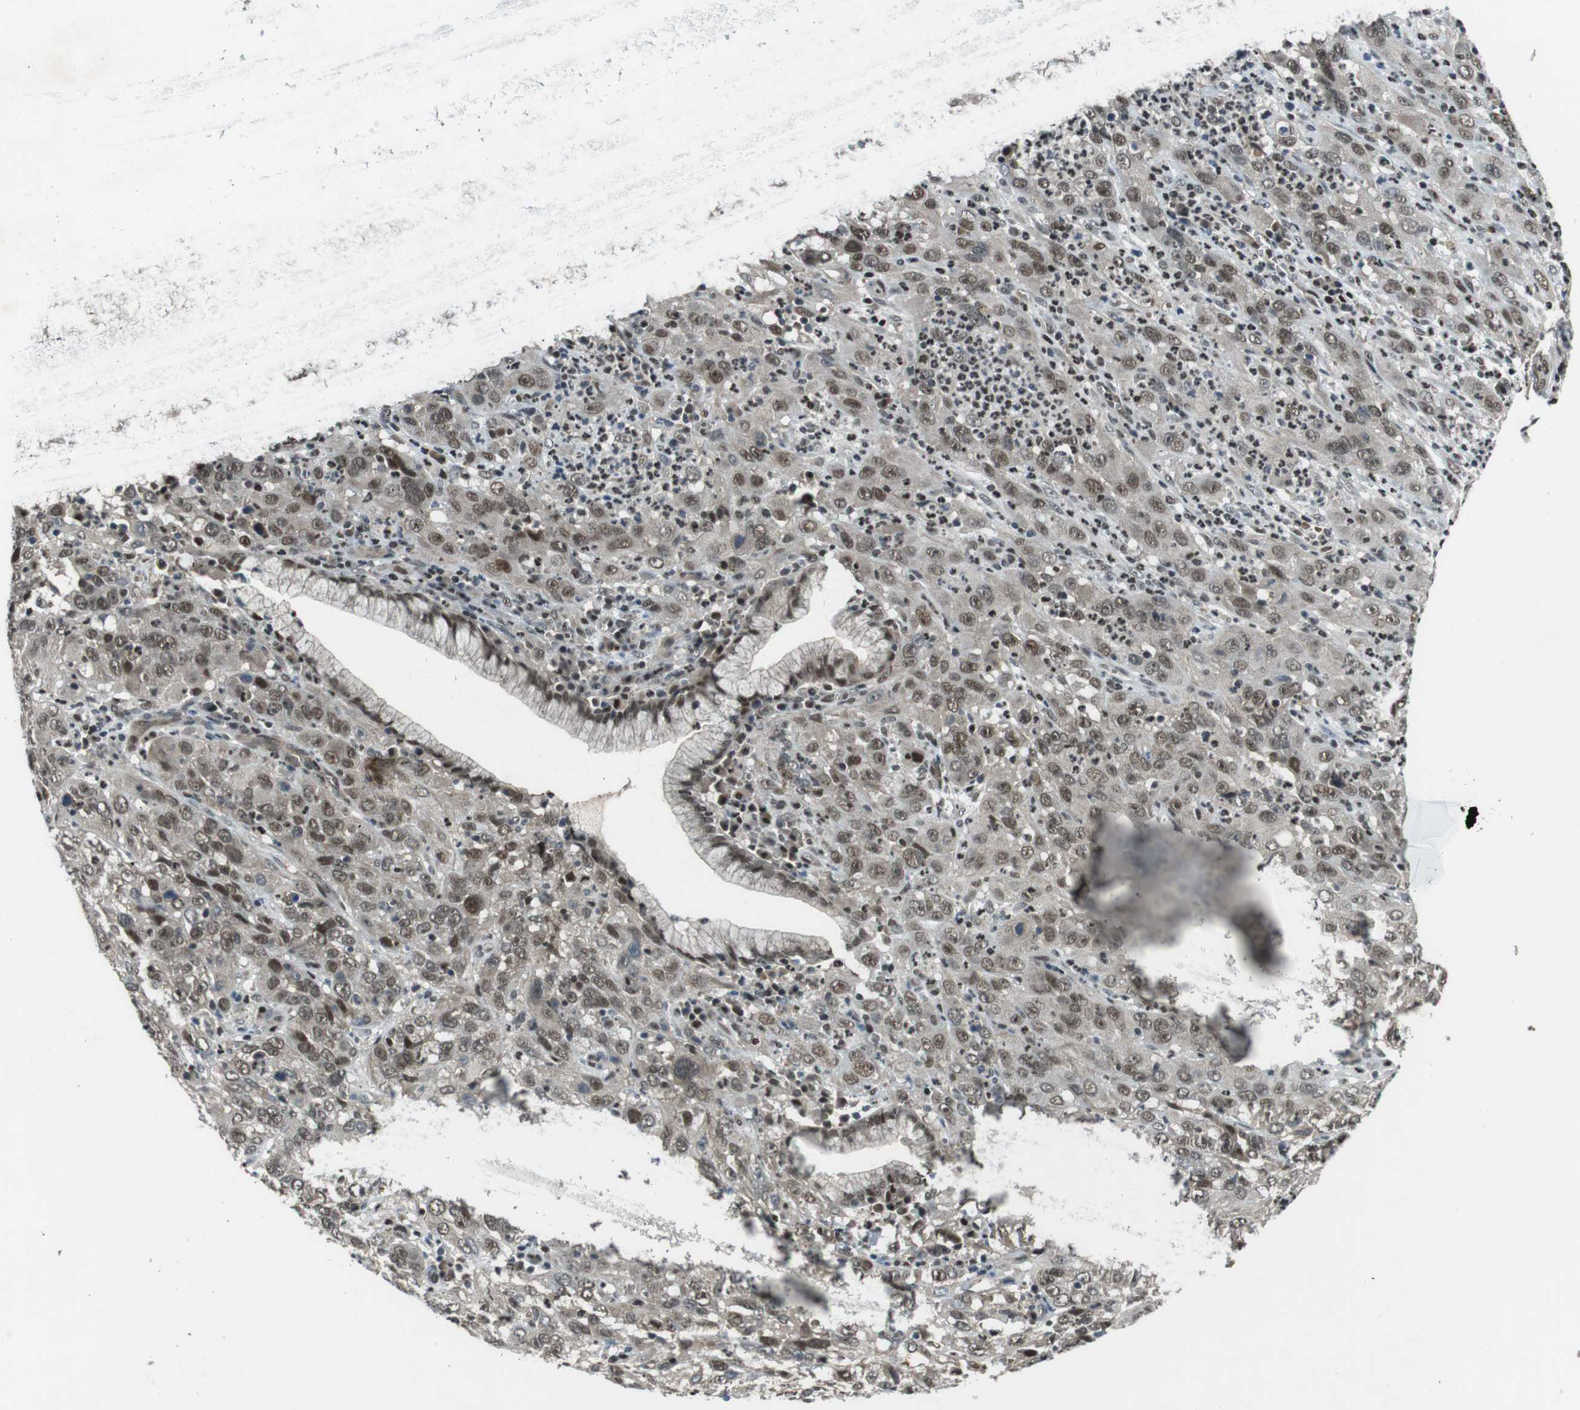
{"staining": {"intensity": "moderate", "quantity": ">75%", "location": "nuclear"}, "tissue": "cervical cancer", "cell_type": "Tumor cells", "image_type": "cancer", "snomed": [{"axis": "morphology", "description": "Squamous cell carcinoma, NOS"}, {"axis": "topography", "description": "Cervix"}], "caption": "This is an image of IHC staining of cervical cancer, which shows moderate expression in the nuclear of tumor cells.", "gene": "MAPKAPK5", "patient": {"sex": "female", "age": 32}}